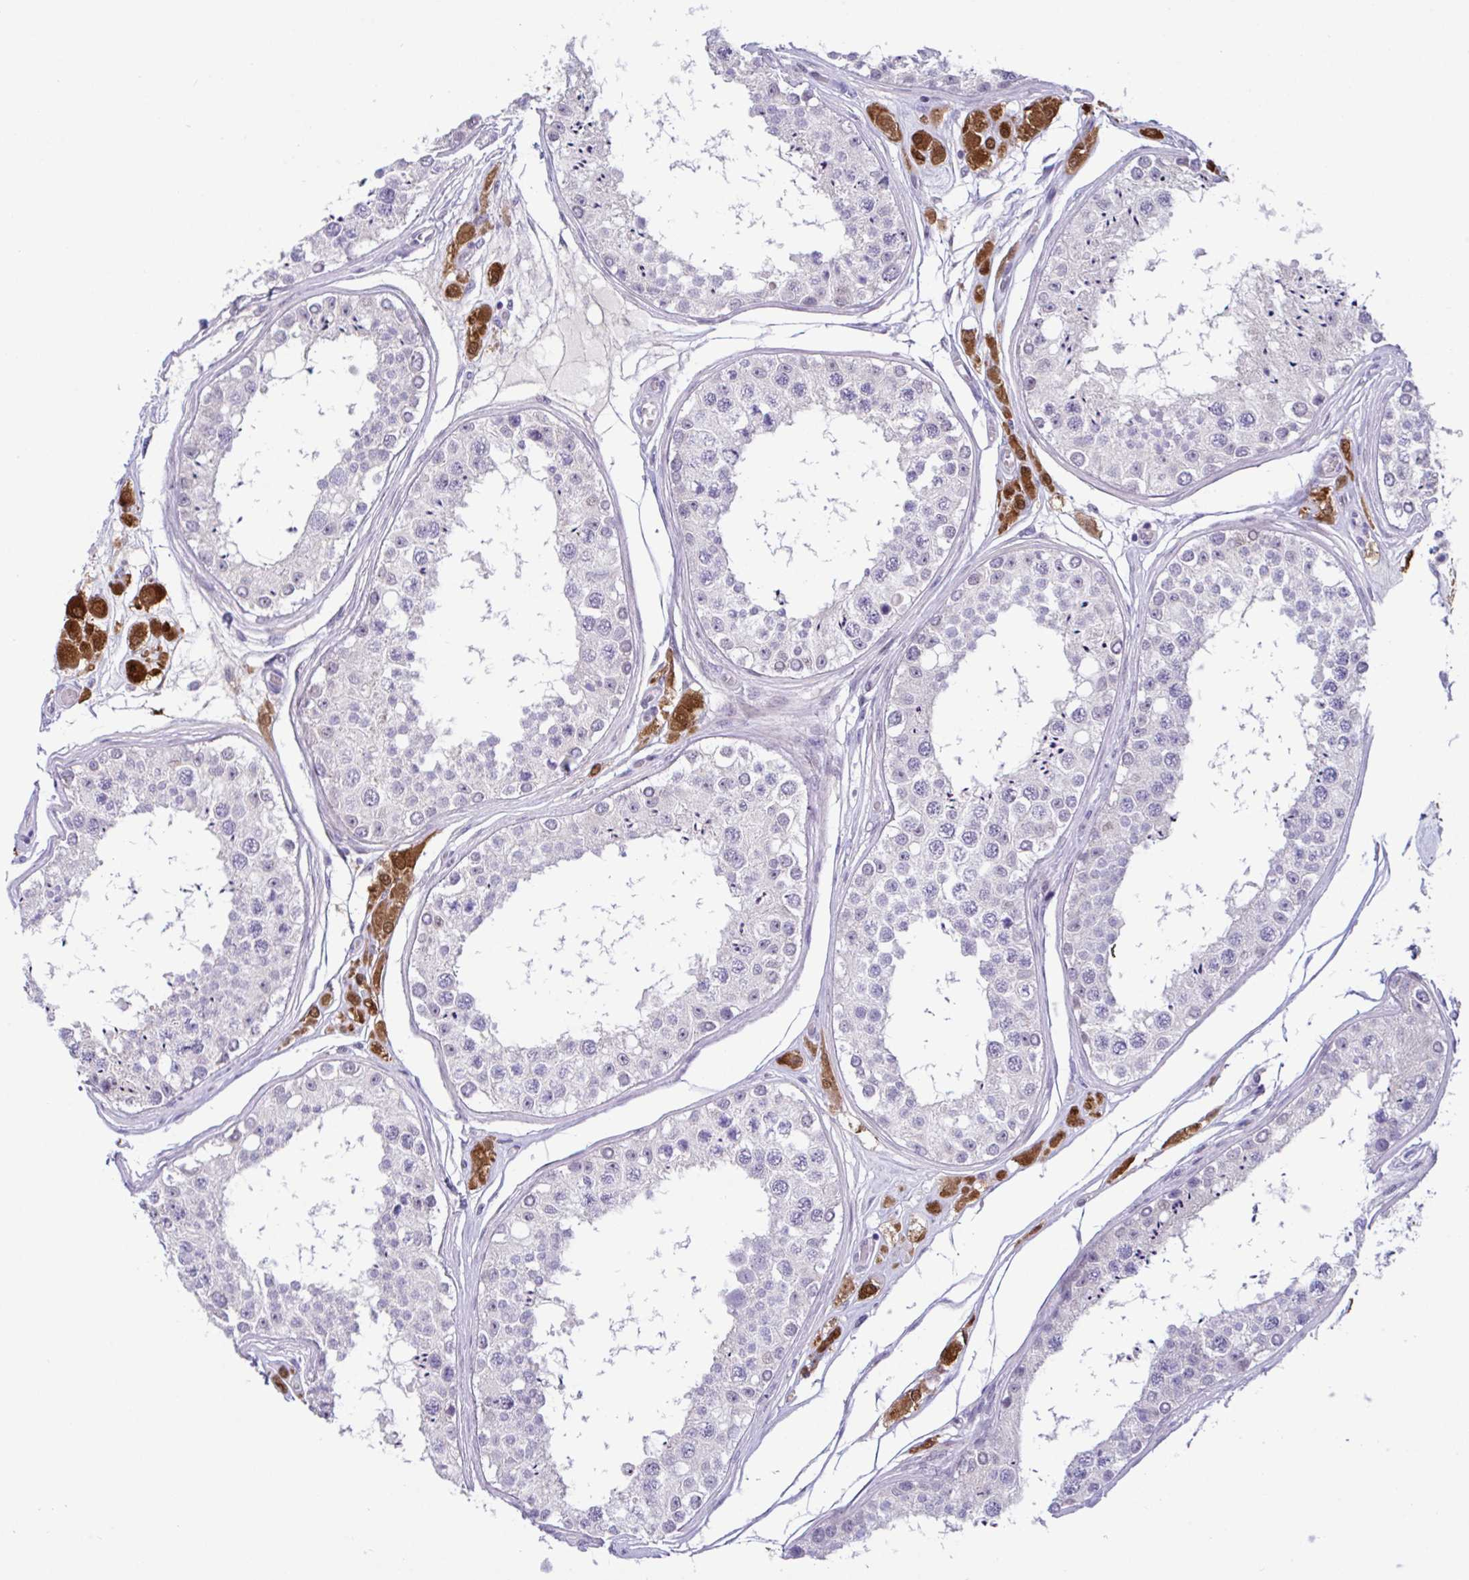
{"staining": {"intensity": "moderate", "quantity": "<25%", "location": "nuclear"}, "tissue": "testis", "cell_type": "Cells in seminiferous ducts", "image_type": "normal", "snomed": [{"axis": "morphology", "description": "Normal tissue, NOS"}, {"axis": "topography", "description": "Testis"}], "caption": "About <25% of cells in seminiferous ducts in benign testis display moderate nuclear protein expression as visualized by brown immunohistochemical staining.", "gene": "USP35", "patient": {"sex": "male", "age": 25}}